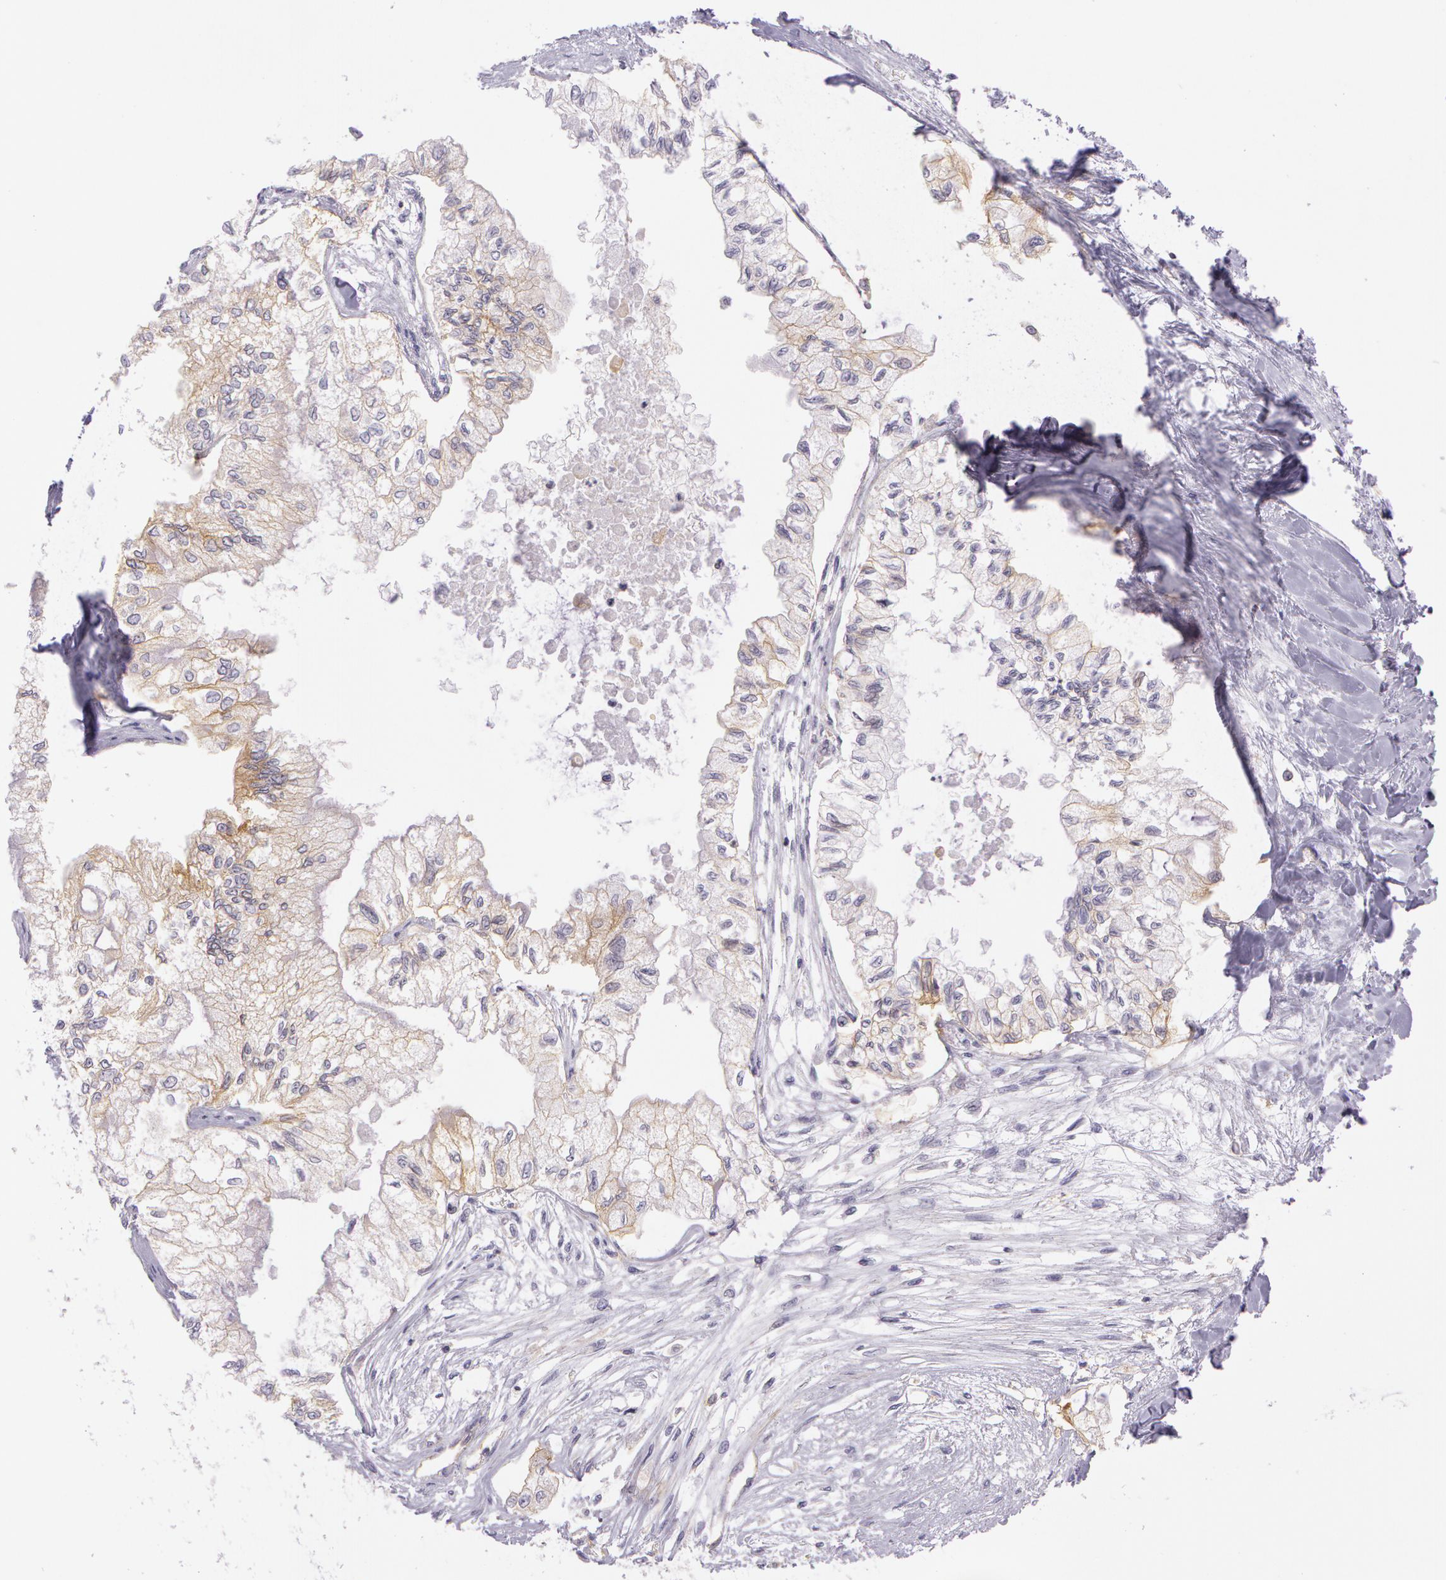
{"staining": {"intensity": "weak", "quantity": "25%-75%", "location": "cytoplasmic/membranous"}, "tissue": "pancreatic cancer", "cell_type": "Tumor cells", "image_type": "cancer", "snomed": [{"axis": "morphology", "description": "Adenocarcinoma, NOS"}, {"axis": "topography", "description": "Pancreas"}], "caption": "Pancreatic adenocarcinoma stained with a brown dye exhibits weak cytoplasmic/membranous positive staining in approximately 25%-75% of tumor cells.", "gene": "LY75", "patient": {"sex": "male", "age": 79}}